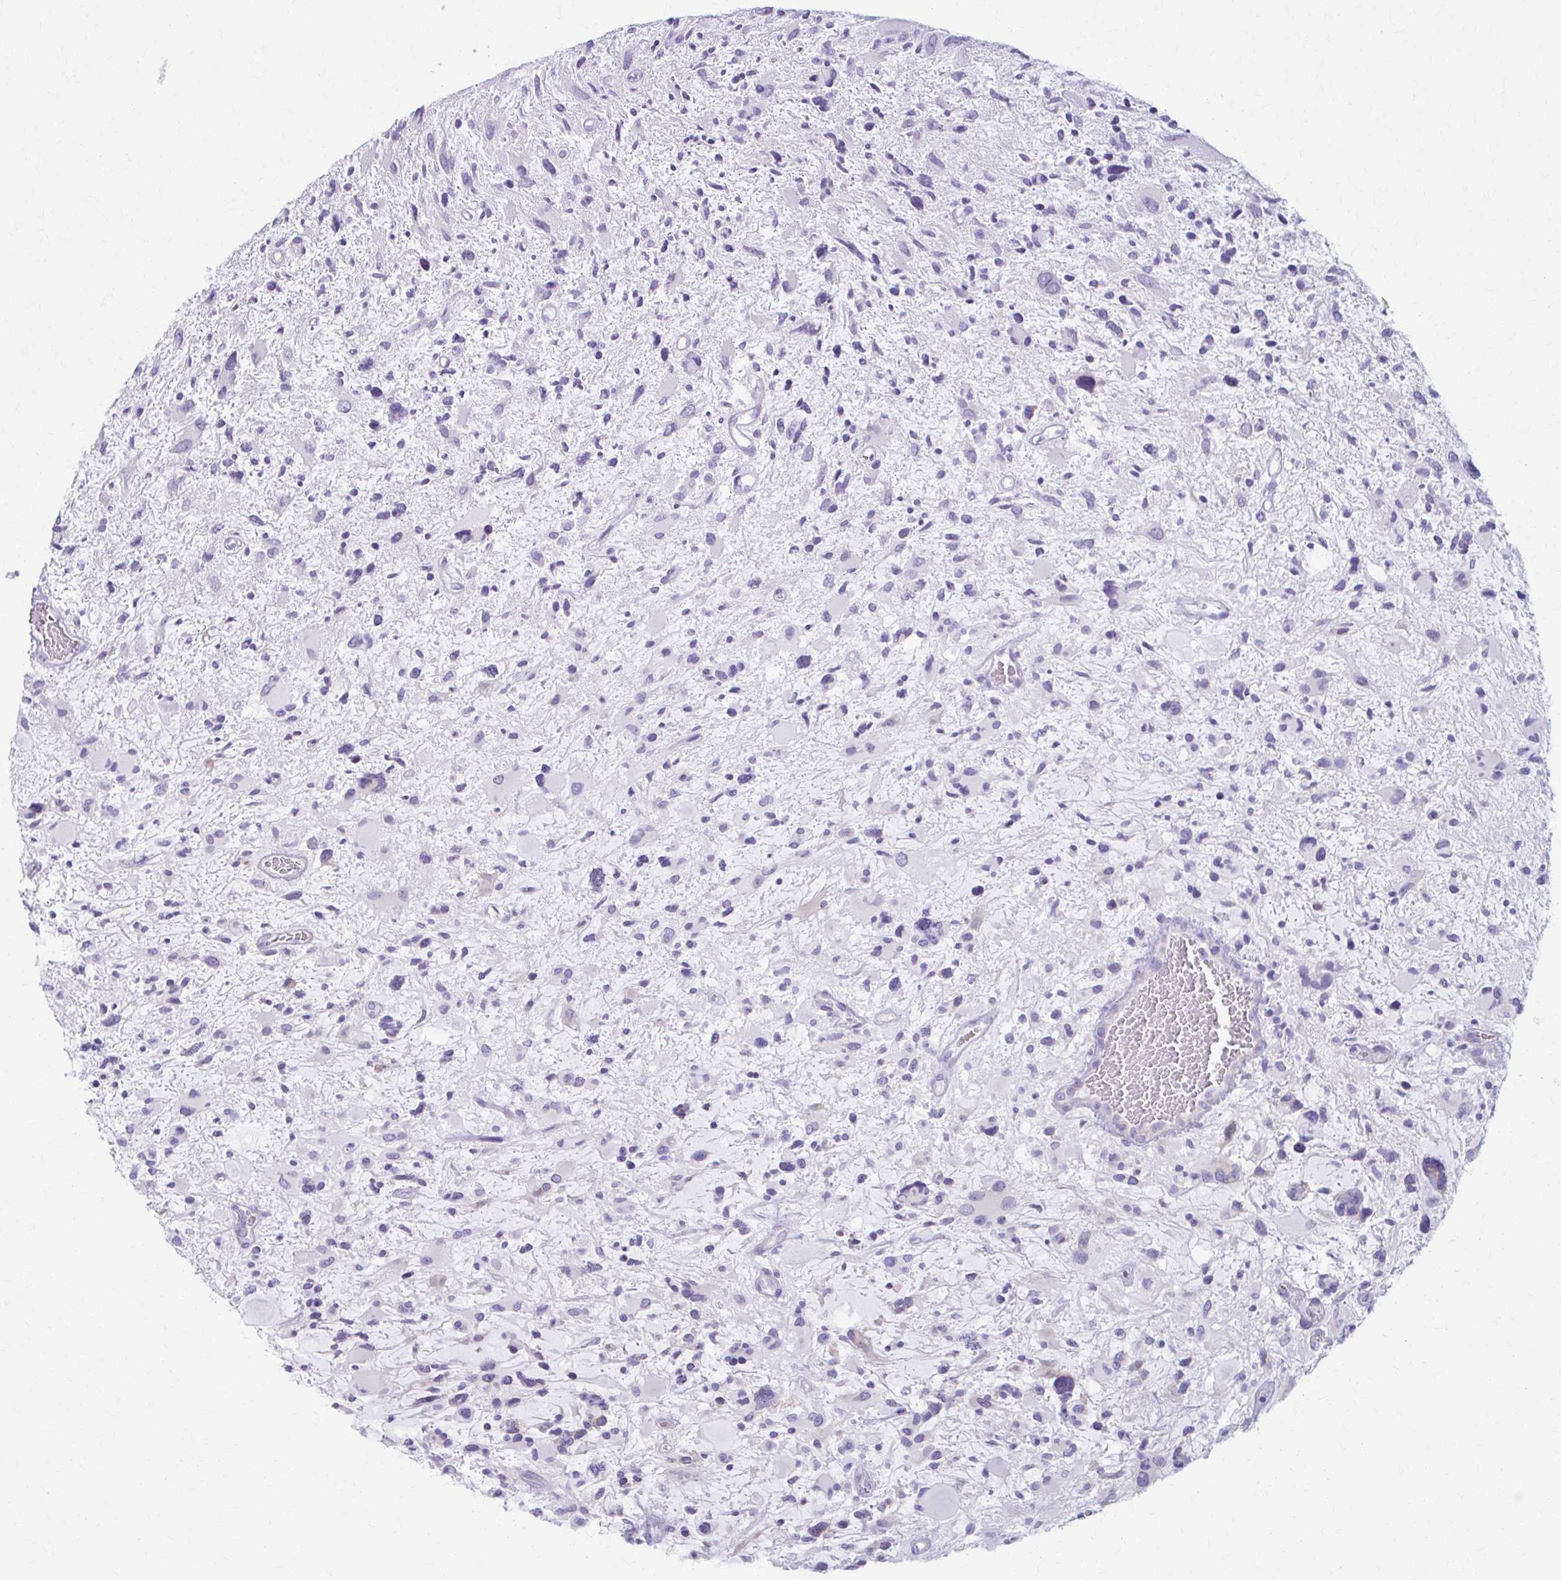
{"staining": {"intensity": "negative", "quantity": "none", "location": "none"}, "tissue": "glioma", "cell_type": "Tumor cells", "image_type": "cancer", "snomed": [{"axis": "morphology", "description": "Glioma, malignant, High grade"}, {"axis": "topography", "description": "Brain"}], "caption": "High-grade glioma (malignant) was stained to show a protein in brown. There is no significant expression in tumor cells.", "gene": "PRKRA", "patient": {"sex": "female", "age": 11}}